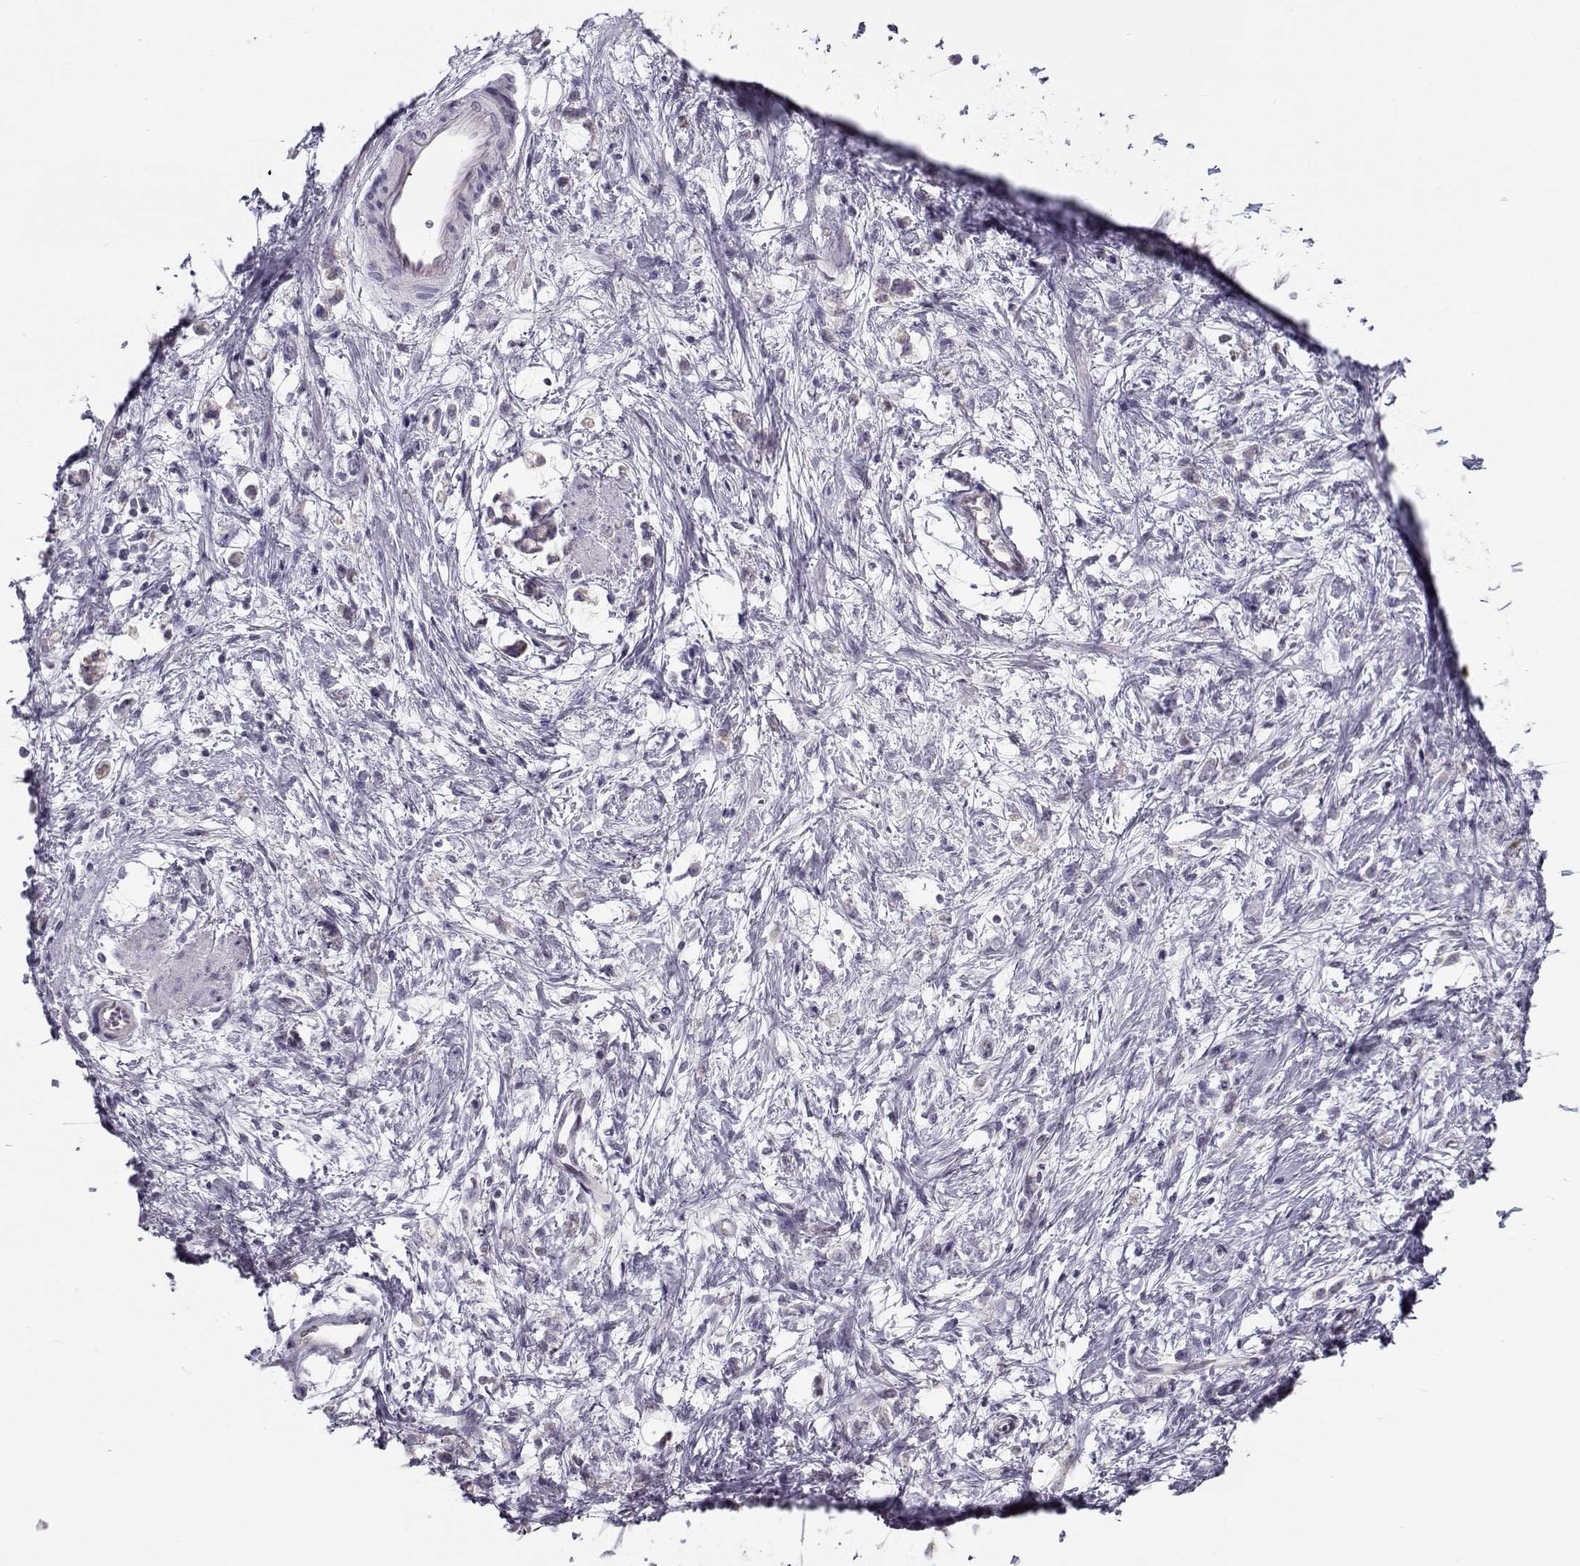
{"staining": {"intensity": "negative", "quantity": "none", "location": "none"}, "tissue": "stomach cancer", "cell_type": "Tumor cells", "image_type": "cancer", "snomed": [{"axis": "morphology", "description": "Adenocarcinoma, NOS"}, {"axis": "topography", "description": "Stomach"}], "caption": "The IHC micrograph has no significant staining in tumor cells of stomach adenocarcinoma tissue.", "gene": "KLF17", "patient": {"sex": "female", "age": 60}}